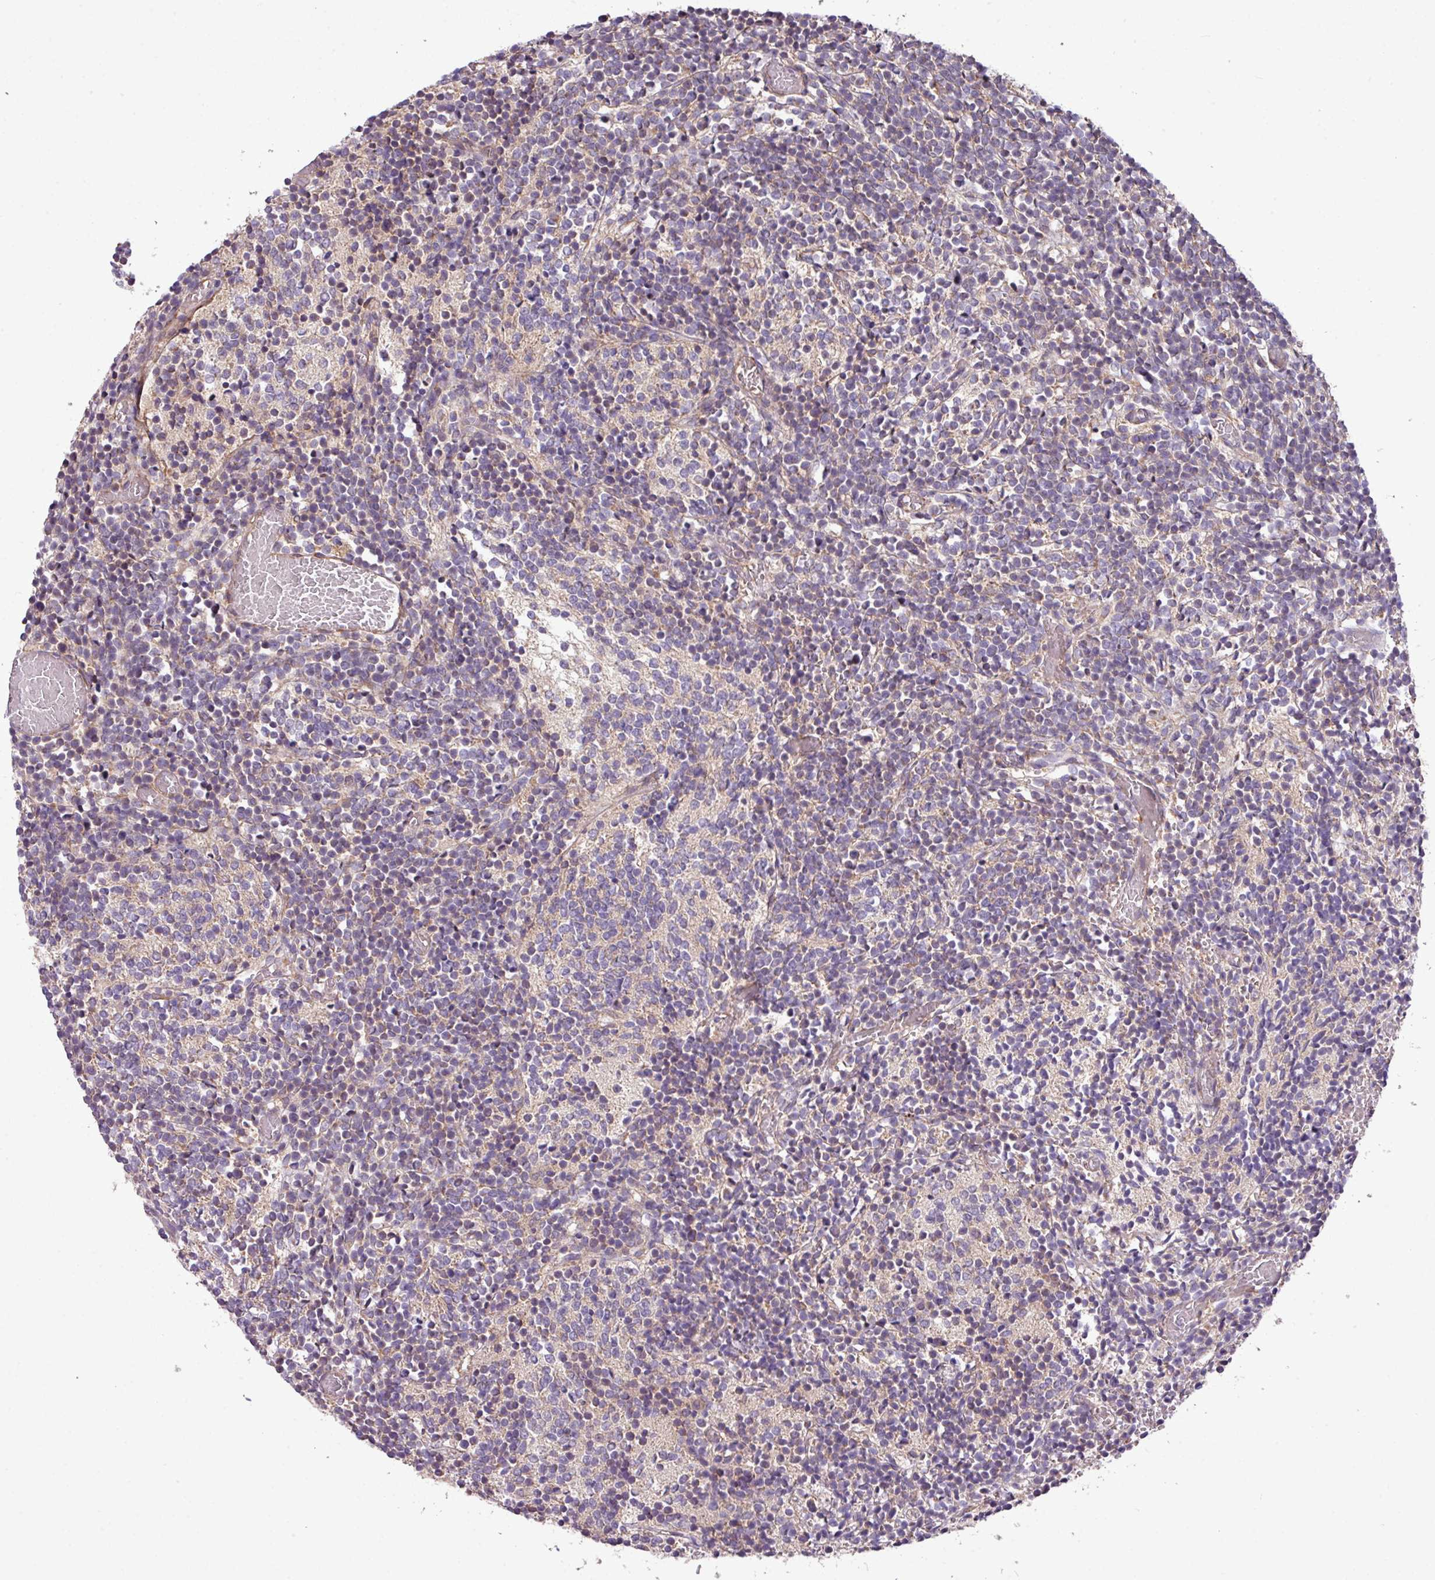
{"staining": {"intensity": "weak", "quantity": "25%-75%", "location": "cytoplasmic/membranous"}, "tissue": "glioma", "cell_type": "Tumor cells", "image_type": "cancer", "snomed": [{"axis": "morphology", "description": "Glioma, malignant, Low grade"}, {"axis": "topography", "description": "Brain"}], "caption": "Immunohistochemistry (IHC) micrograph of human malignant glioma (low-grade) stained for a protein (brown), which reveals low levels of weak cytoplasmic/membranous expression in approximately 25%-75% of tumor cells.", "gene": "XIAP", "patient": {"sex": "female", "age": 1}}